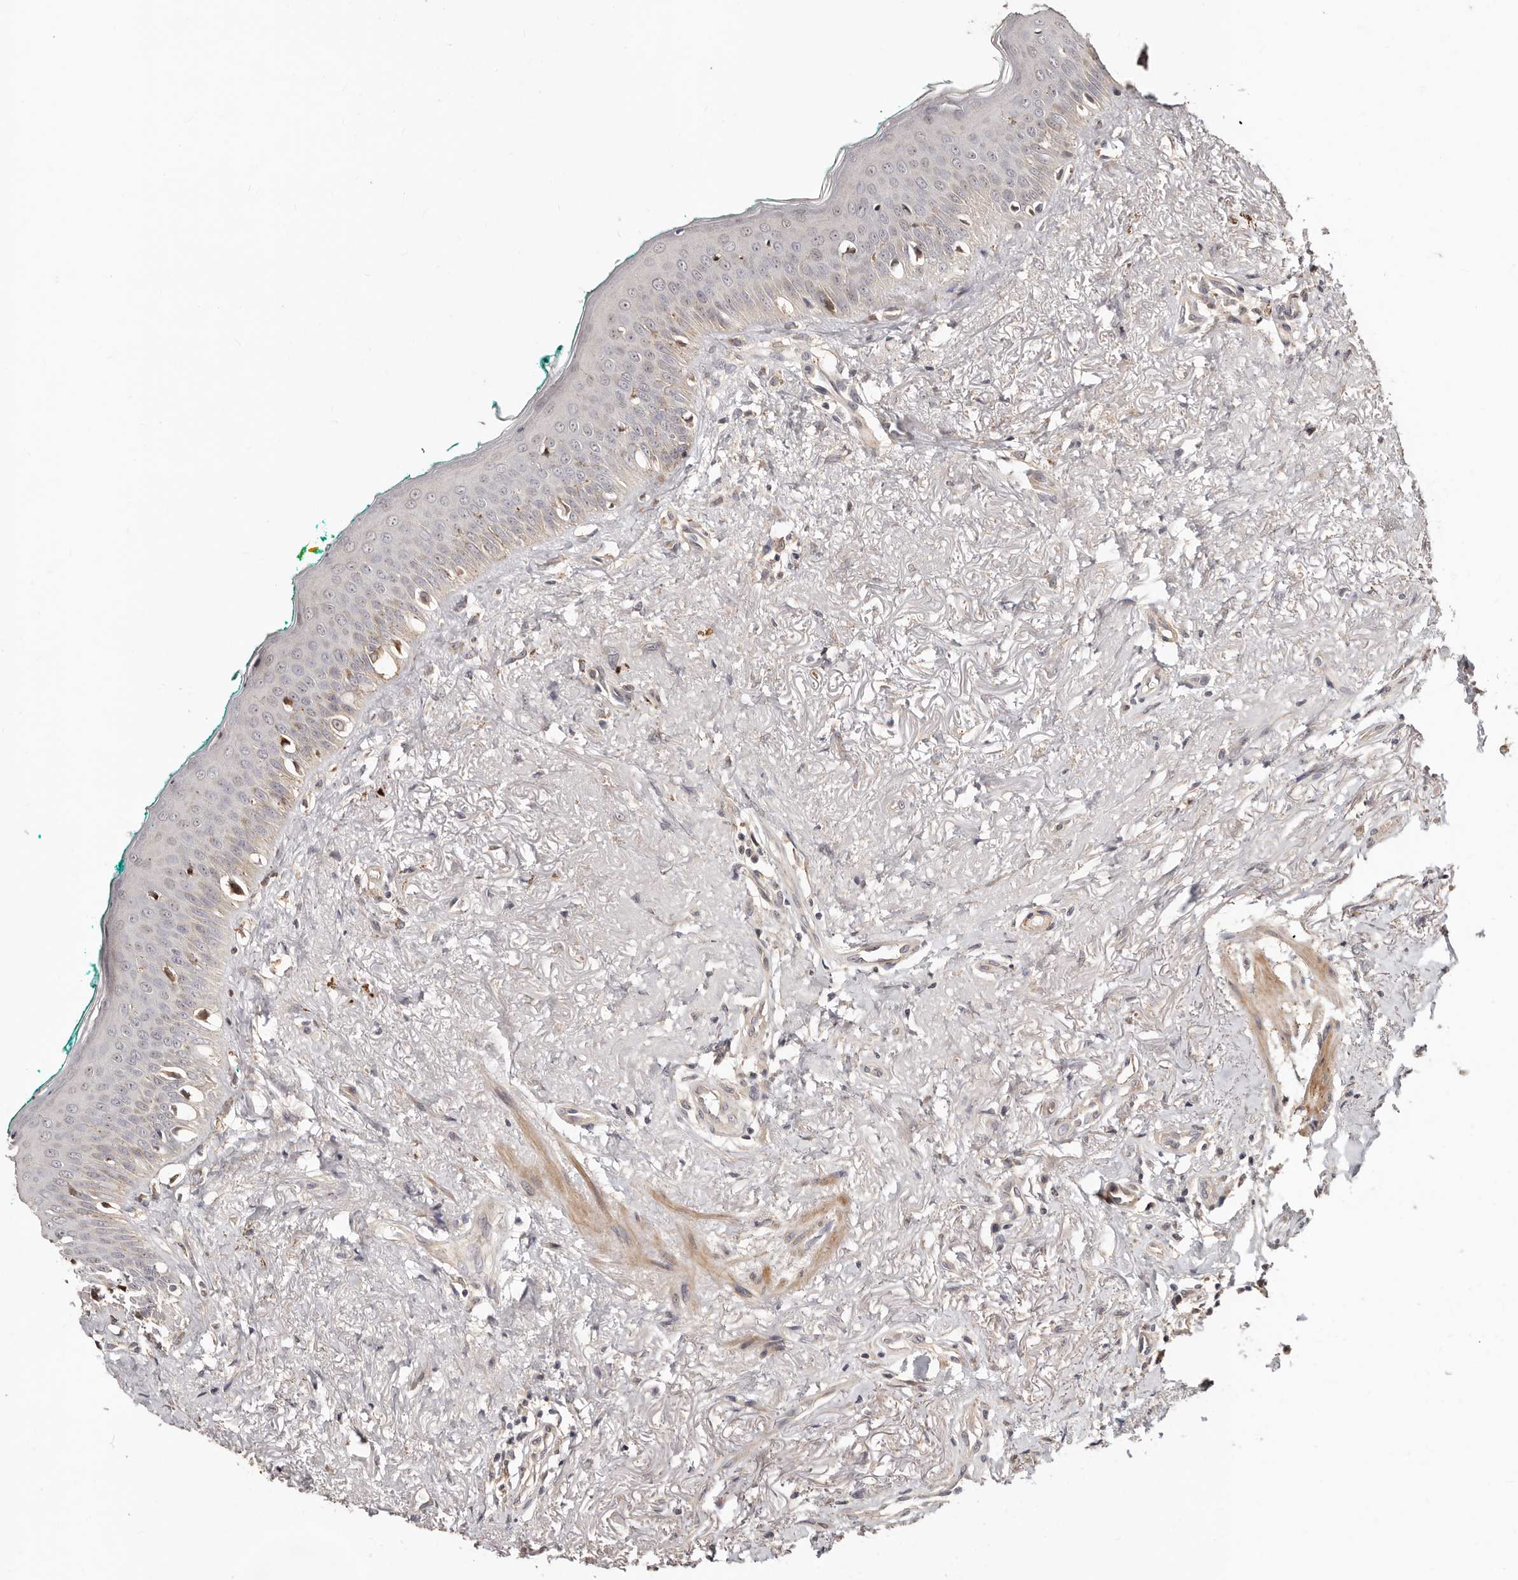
{"staining": {"intensity": "moderate", "quantity": "25%-75%", "location": "cytoplasmic/membranous"}, "tissue": "oral mucosa", "cell_type": "Squamous epithelial cells", "image_type": "normal", "snomed": [{"axis": "morphology", "description": "Normal tissue, NOS"}, {"axis": "topography", "description": "Oral tissue"}], "caption": "Immunohistochemistry (IHC) image of unremarkable oral mucosa: human oral mucosa stained using immunohistochemistry displays medium levels of moderate protein expression localized specifically in the cytoplasmic/membranous of squamous epithelial cells, appearing as a cytoplasmic/membranous brown color.", "gene": "APOL6", "patient": {"sex": "female", "age": 70}}